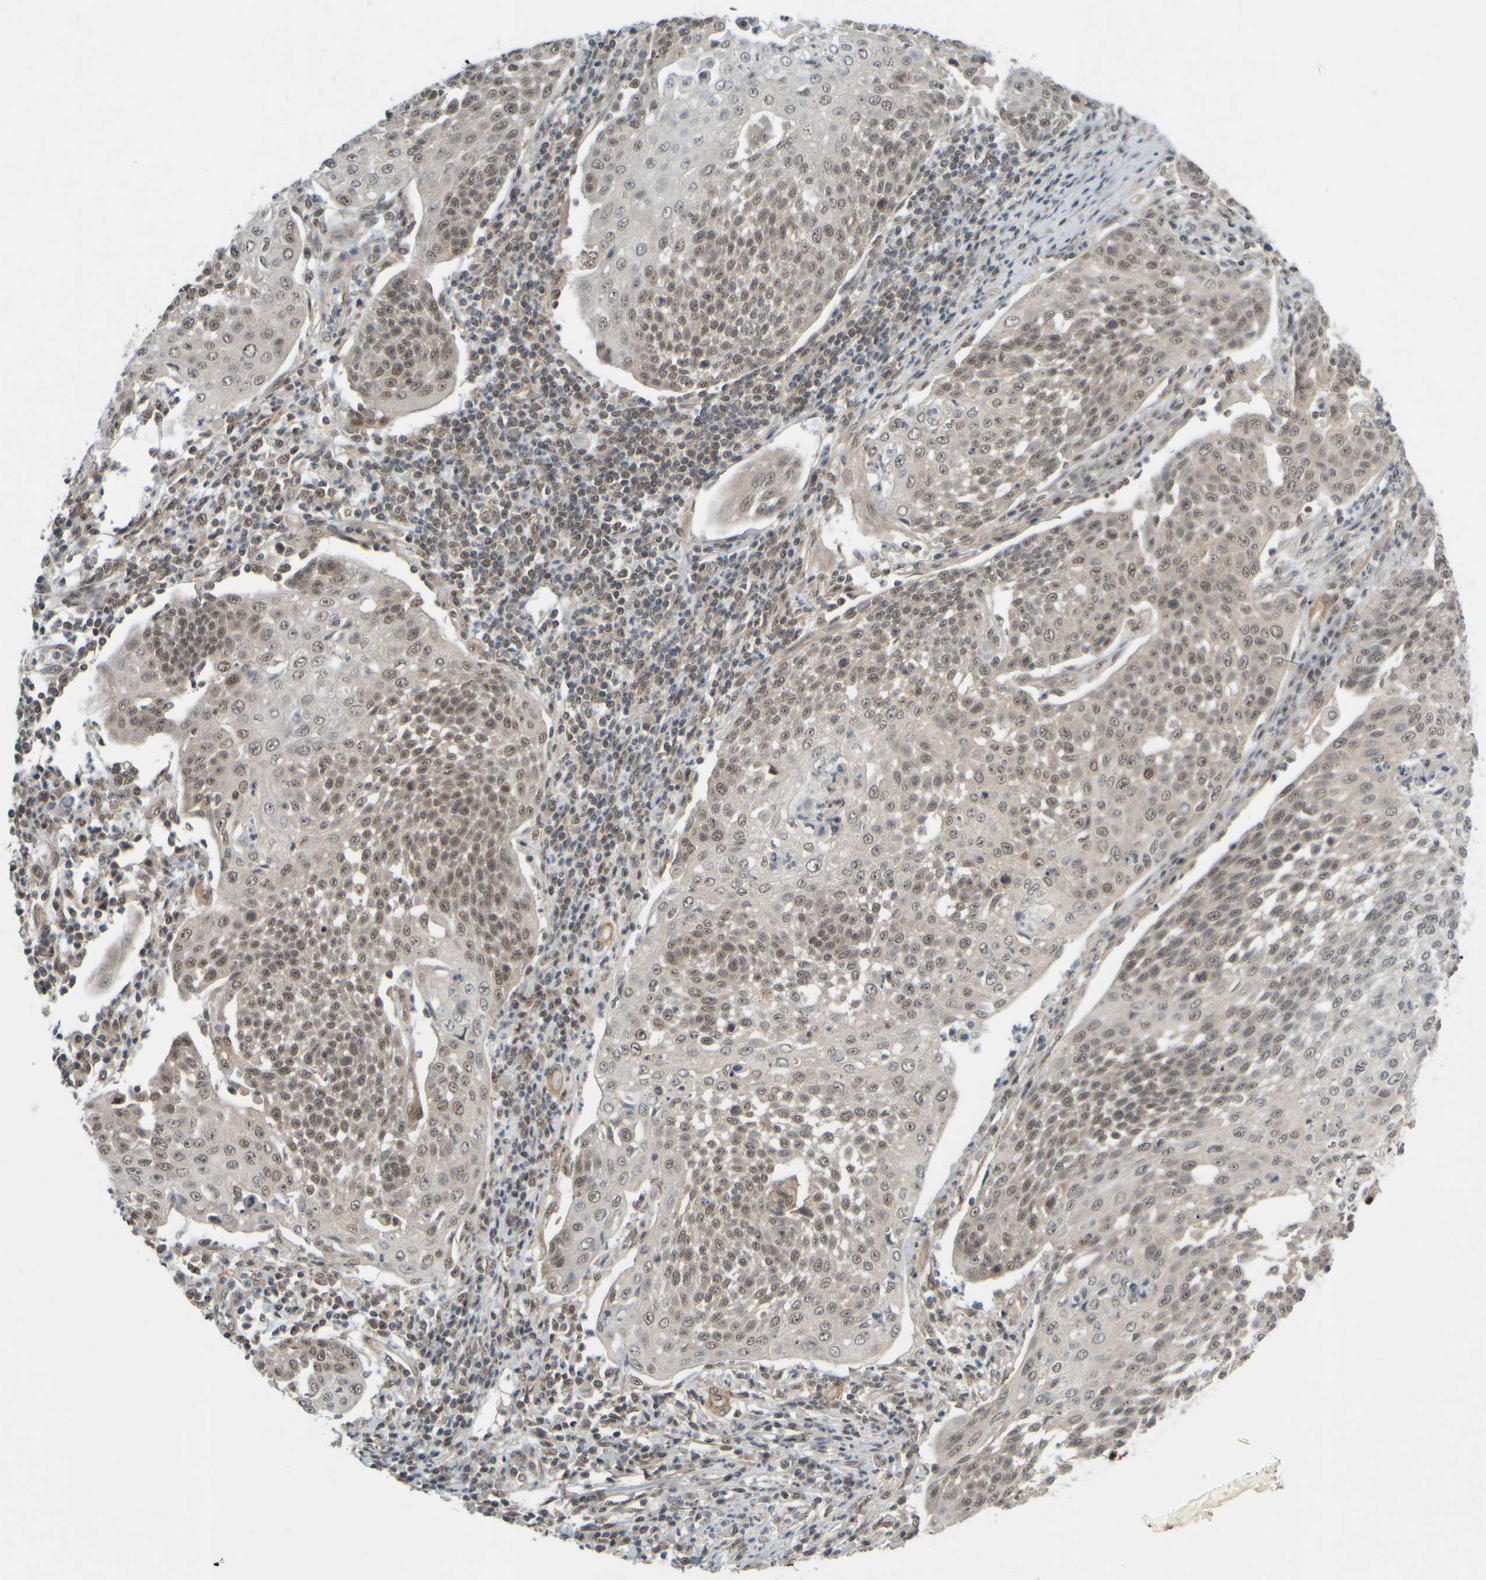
{"staining": {"intensity": "weak", "quantity": "25%-75%", "location": "nuclear"}, "tissue": "cervical cancer", "cell_type": "Tumor cells", "image_type": "cancer", "snomed": [{"axis": "morphology", "description": "Squamous cell carcinoma, NOS"}, {"axis": "topography", "description": "Cervix"}], "caption": "Protein staining of cervical squamous cell carcinoma tissue displays weak nuclear staining in approximately 25%-75% of tumor cells.", "gene": "SYNRG", "patient": {"sex": "female", "age": 34}}